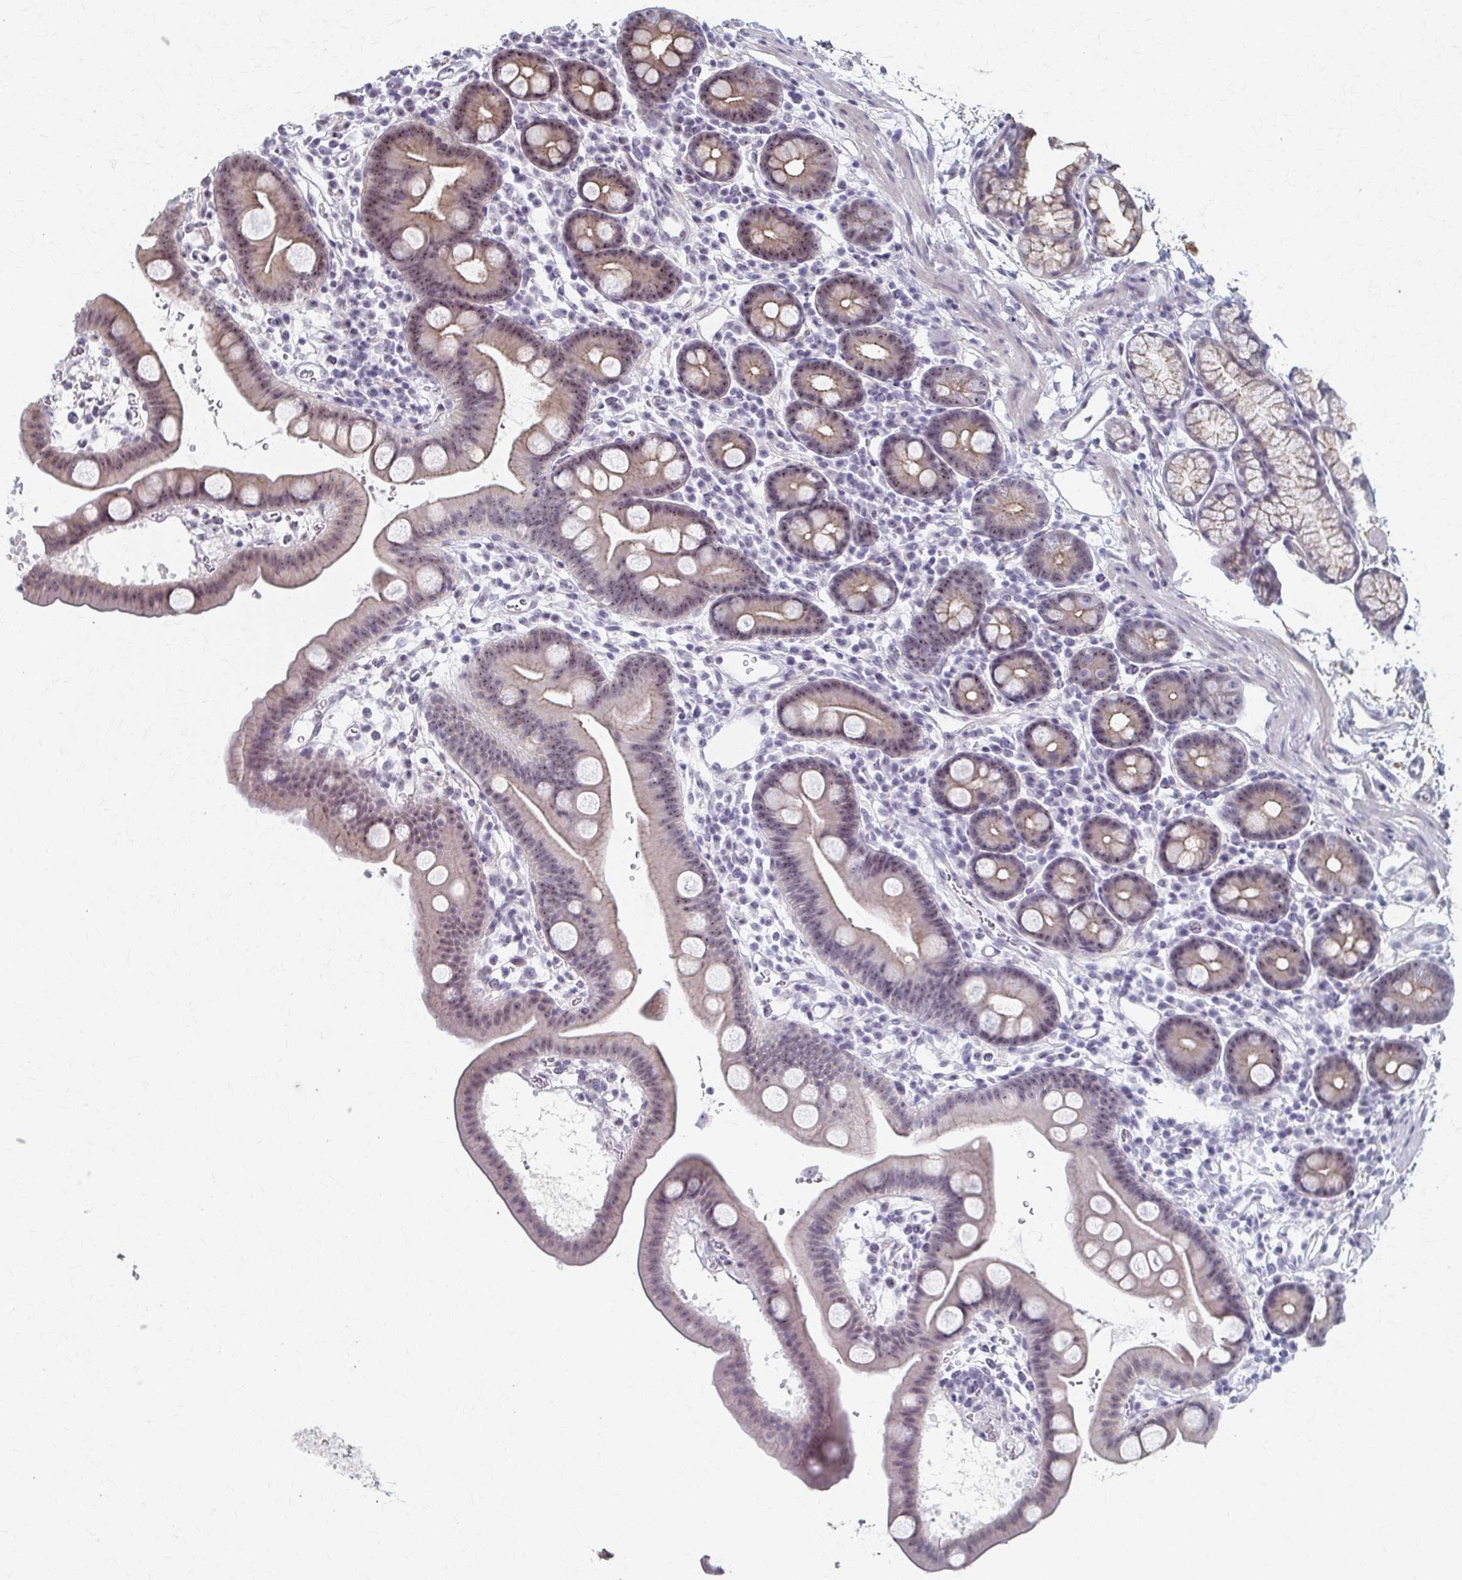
{"staining": {"intensity": "moderate", "quantity": "25%-75%", "location": "cytoplasmic/membranous,nuclear"}, "tissue": "duodenum", "cell_type": "Glandular cells", "image_type": "normal", "snomed": [{"axis": "morphology", "description": "Normal tissue, NOS"}, {"axis": "topography", "description": "Duodenum"}], "caption": "This image shows IHC staining of benign human duodenum, with medium moderate cytoplasmic/membranous,nuclear staining in approximately 25%-75% of glandular cells.", "gene": "PES1", "patient": {"sex": "male", "age": 59}}